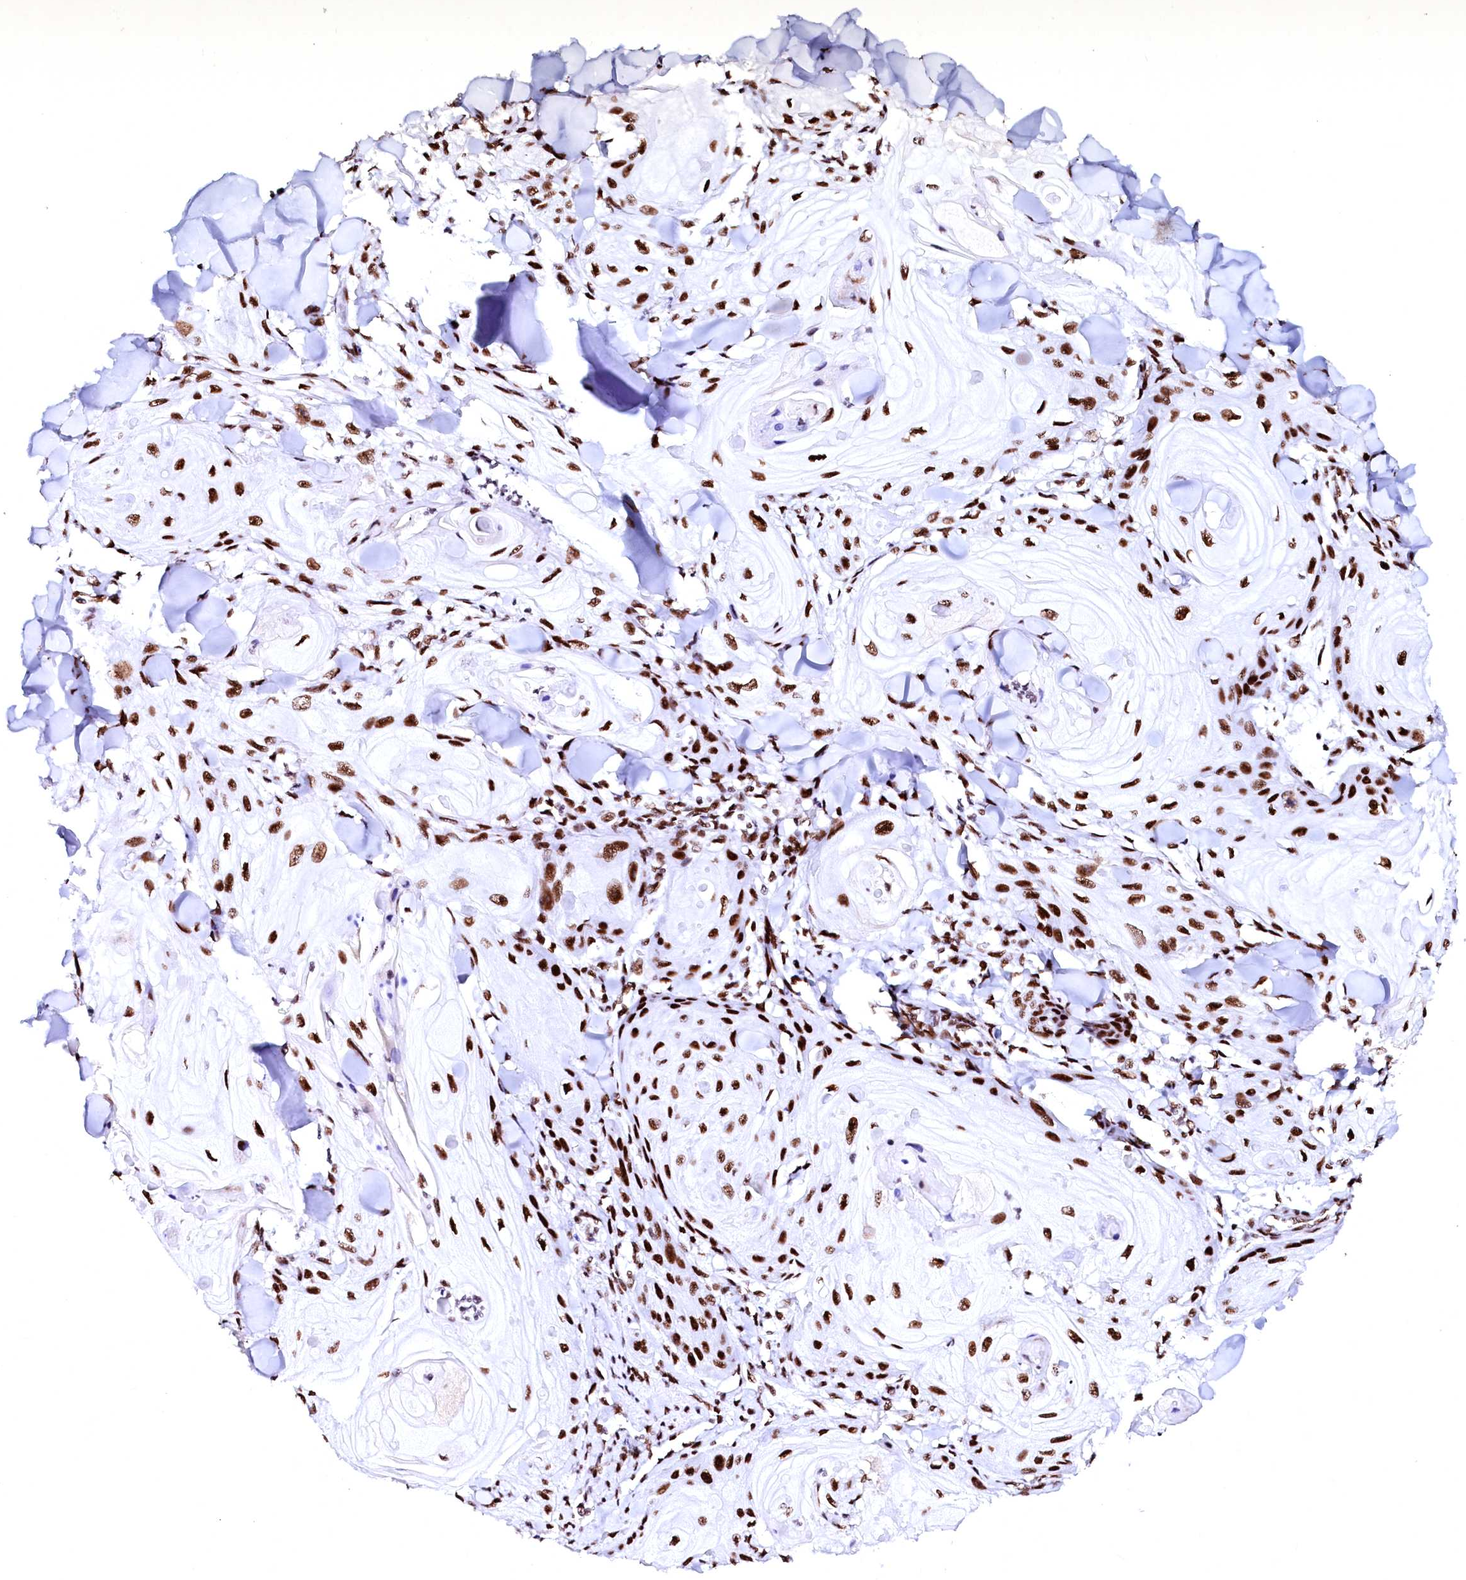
{"staining": {"intensity": "strong", "quantity": ">75%", "location": "nuclear"}, "tissue": "skin cancer", "cell_type": "Tumor cells", "image_type": "cancer", "snomed": [{"axis": "morphology", "description": "Squamous cell carcinoma, NOS"}, {"axis": "topography", "description": "Skin"}], "caption": "A micrograph showing strong nuclear expression in about >75% of tumor cells in skin squamous cell carcinoma, as visualized by brown immunohistochemical staining.", "gene": "CPSF6", "patient": {"sex": "male", "age": 74}}